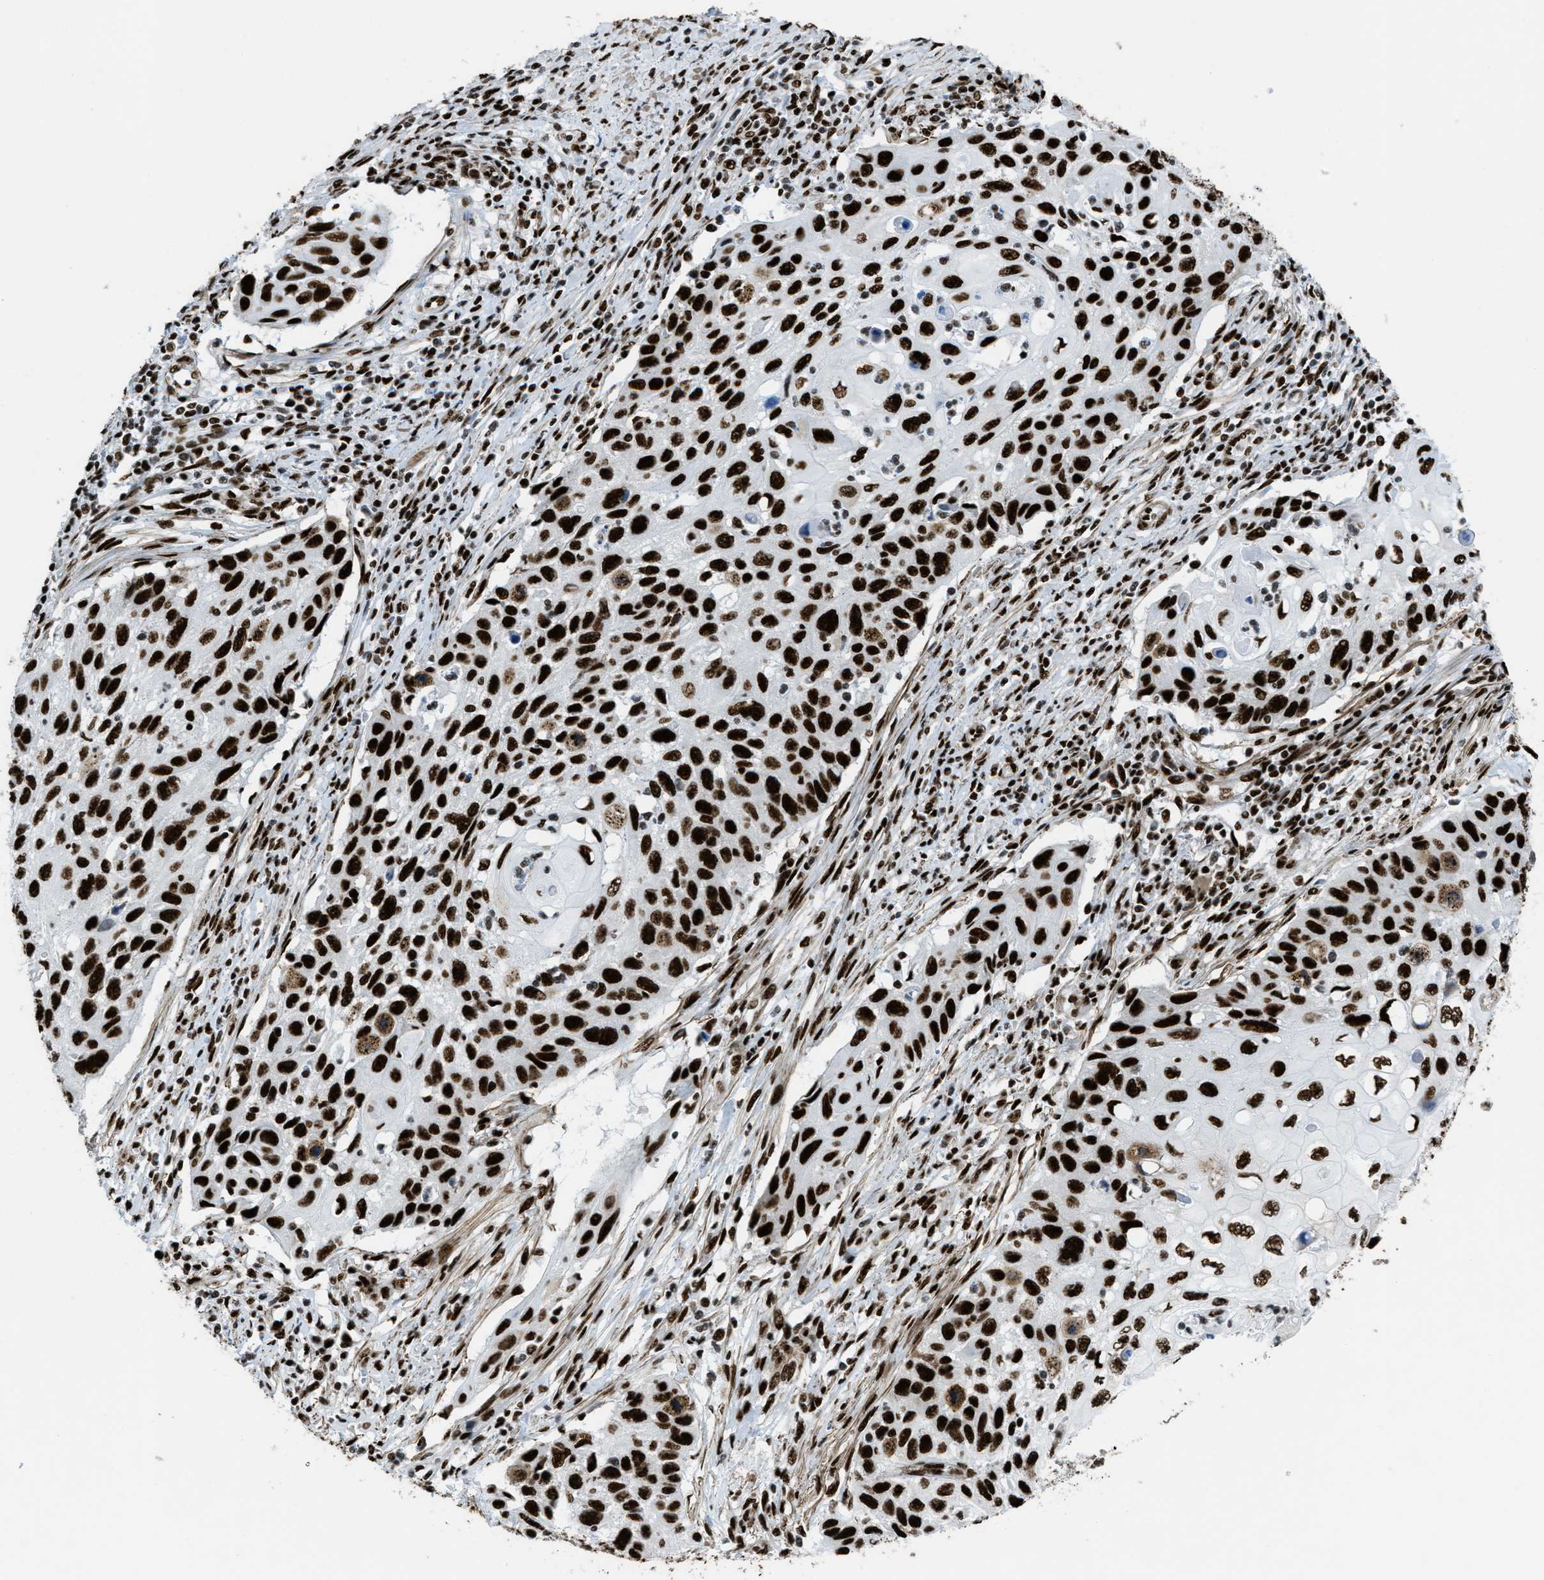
{"staining": {"intensity": "strong", "quantity": ">75%", "location": "nuclear"}, "tissue": "cervical cancer", "cell_type": "Tumor cells", "image_type": "cancer", "snomed": [{"axis": "morphology", "description": "Squamous cell carcinoma, NOS"}, {"axis": "topography", "description": "Cervix"}], "caption": "The histopathology image exhibits staining of cervical squamous cell carcinoma, revealing strong nuclear protein expression (brown color) within tumor cells. The protein of interest is stained brown, and the nuclei are stained in blue (DAB (3,3'-diaminobenzidine) IHC with brightfield microscopy, high magnification).", "gene": "ZNF207", "patient": {"sex": "female", "age": 70}}